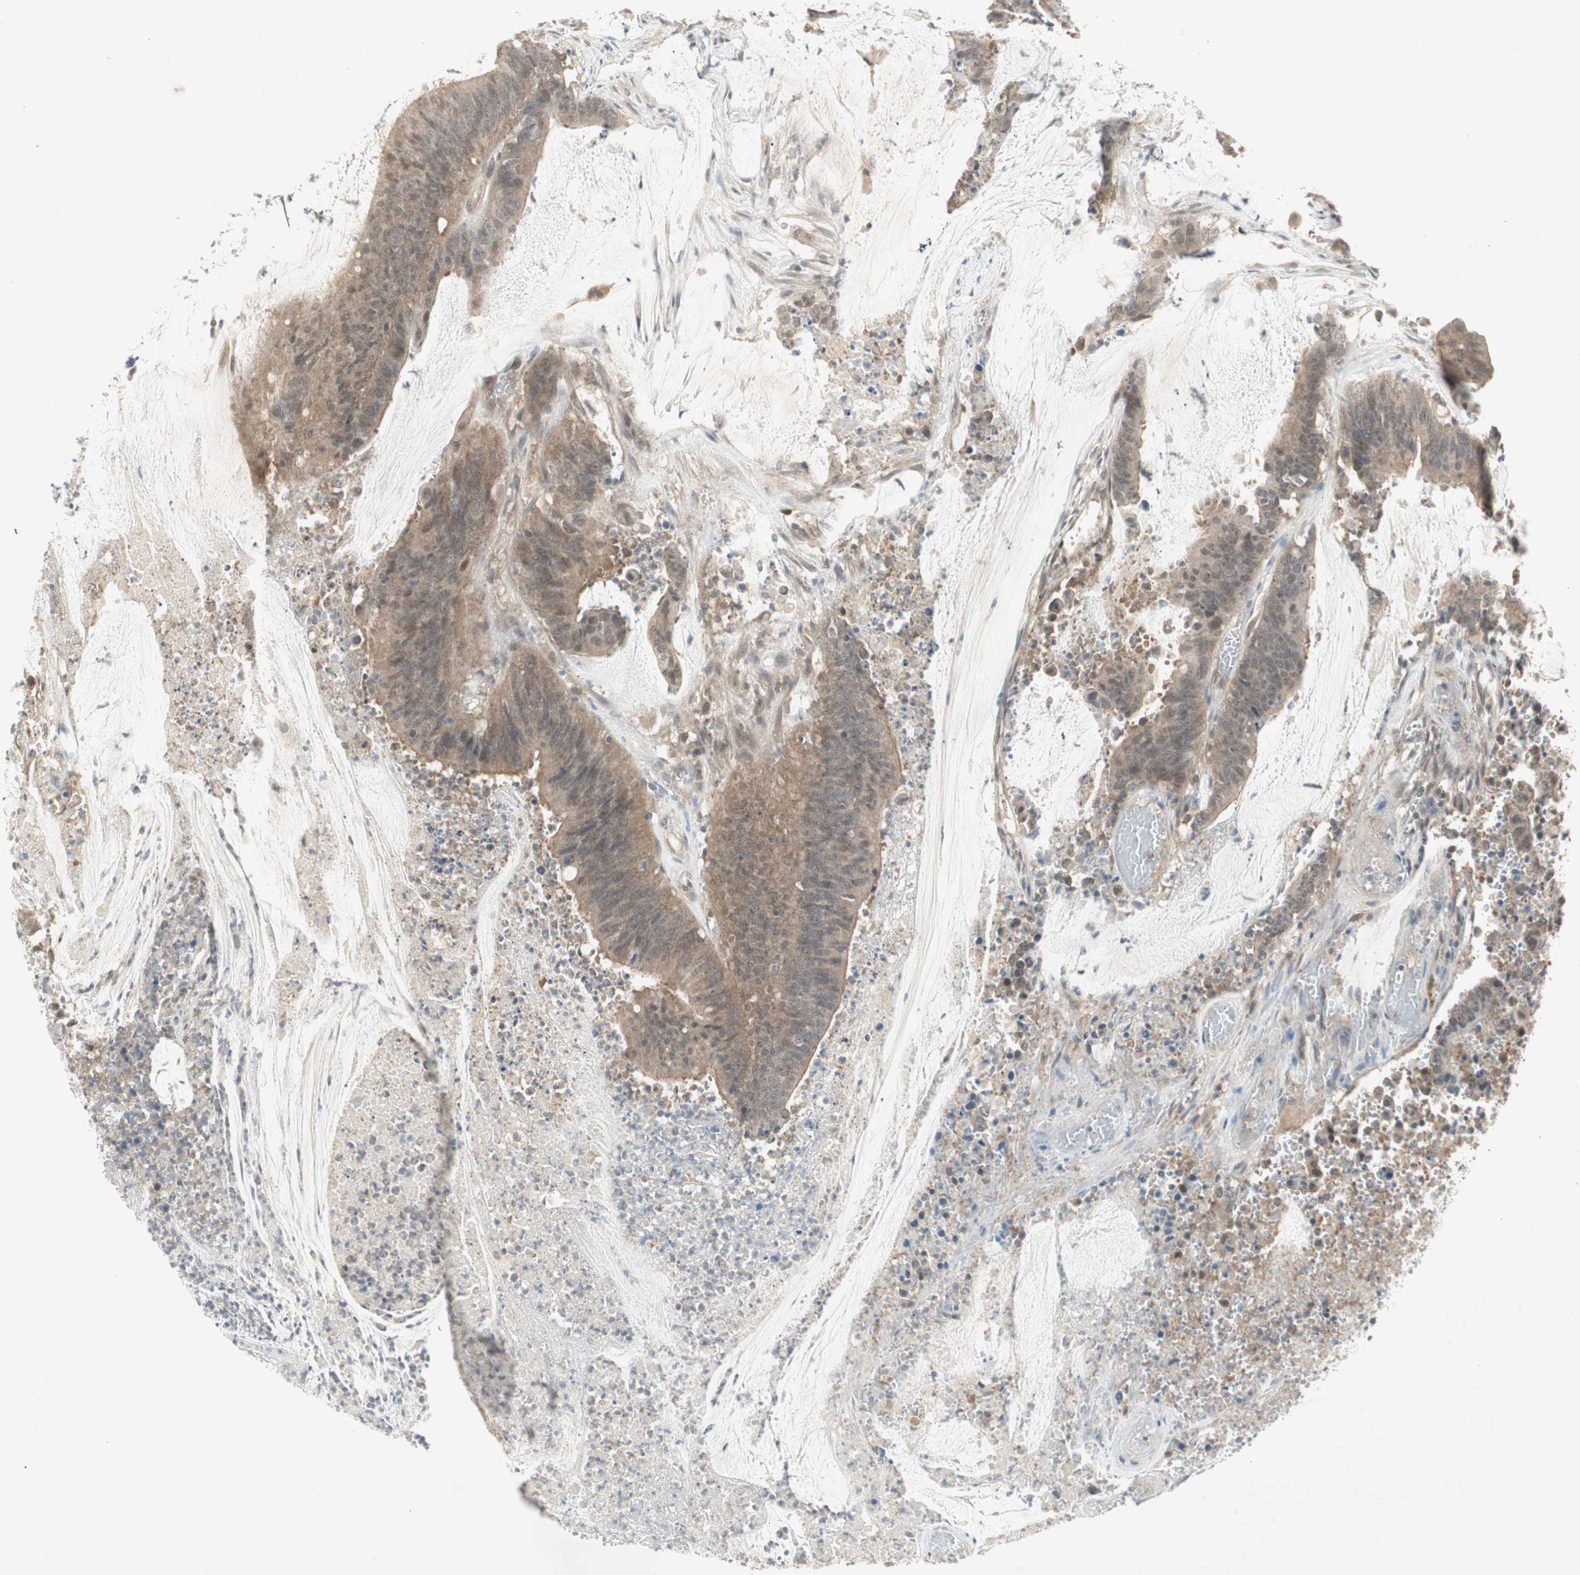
{"staining": {"intensity": "moderate", "quantity": ">75%", "location": "cytoplasmic/membranous"}, "tissue": "colorectal cancer", "cell_type": "Tumor cells", "image_type": "cancer", "snomed": [{"axis": "morphology", "description": "Adenocarcinoma, NOS"}, {"axis": "topography", "description": "Rectum"}], "caption": "Adenocarcinoma (colorectal) tissue displays moderate cytoplasmic/membranous positivity in about >75% of tumor cells (DAB IHC with brightfield microscopy, high magnification).", "gene": "PTPA", "patient": {"sex": "female", "age": 66}}